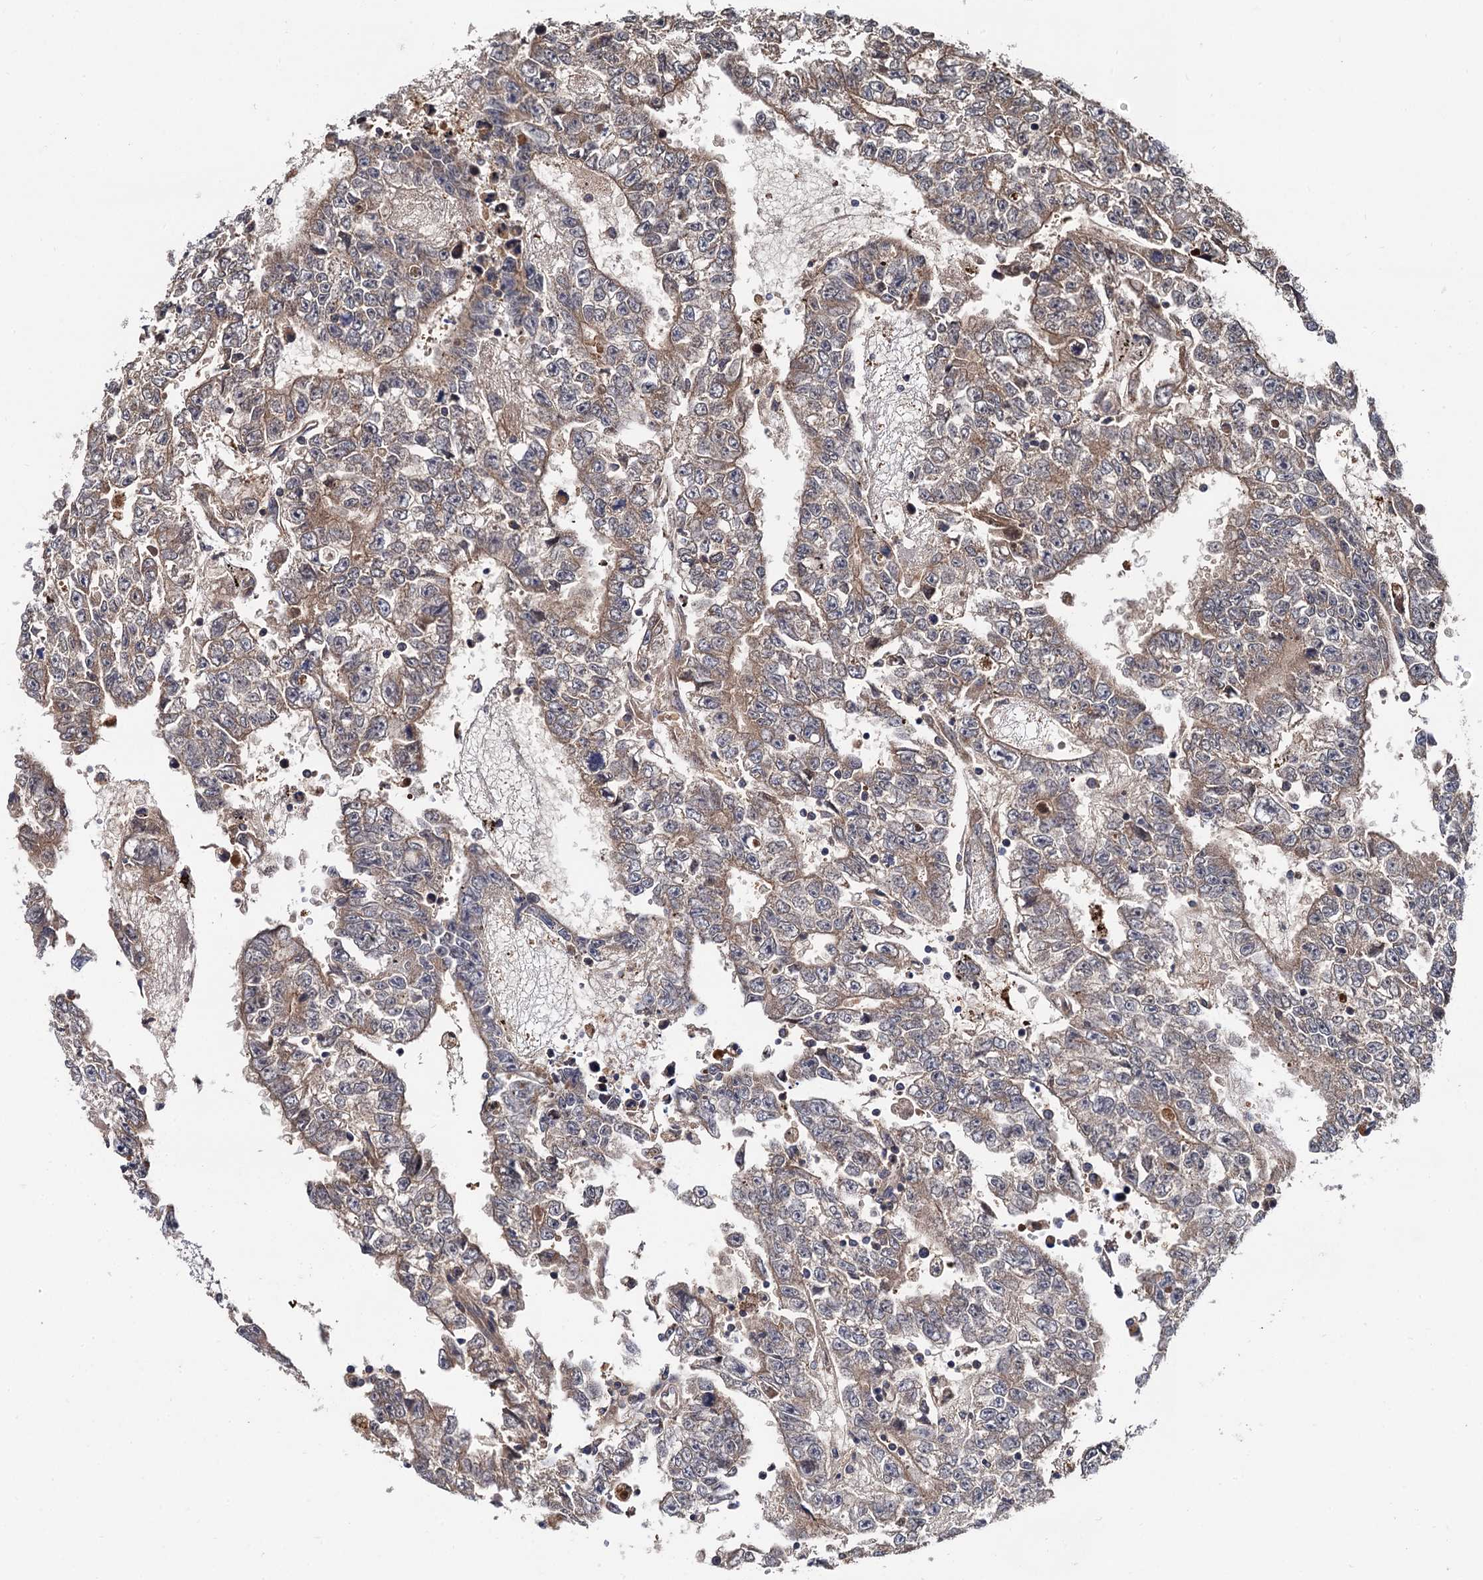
{"staining": {"intensity": "weak", "quantity": ">75%", "location": "cytoplasmic/membranous"}, "tissue": "testis cancer", "cell_type": "Tumor cells", "image_type": "cancer", "snomed": [{"axis": "morphology", "description": "Carcinoma, Embryonal, NOS"}, {"axis": "topography", "description": "Testis"}], "caption": "Approximately >75% of tumor cells in human testis cancer reveal weak cytoplasmic/membranous protein staining as visualized by brown immunohistochemical staining.", "gene": "SELENOP", "patient": {"sex": "male", "age": 25}}